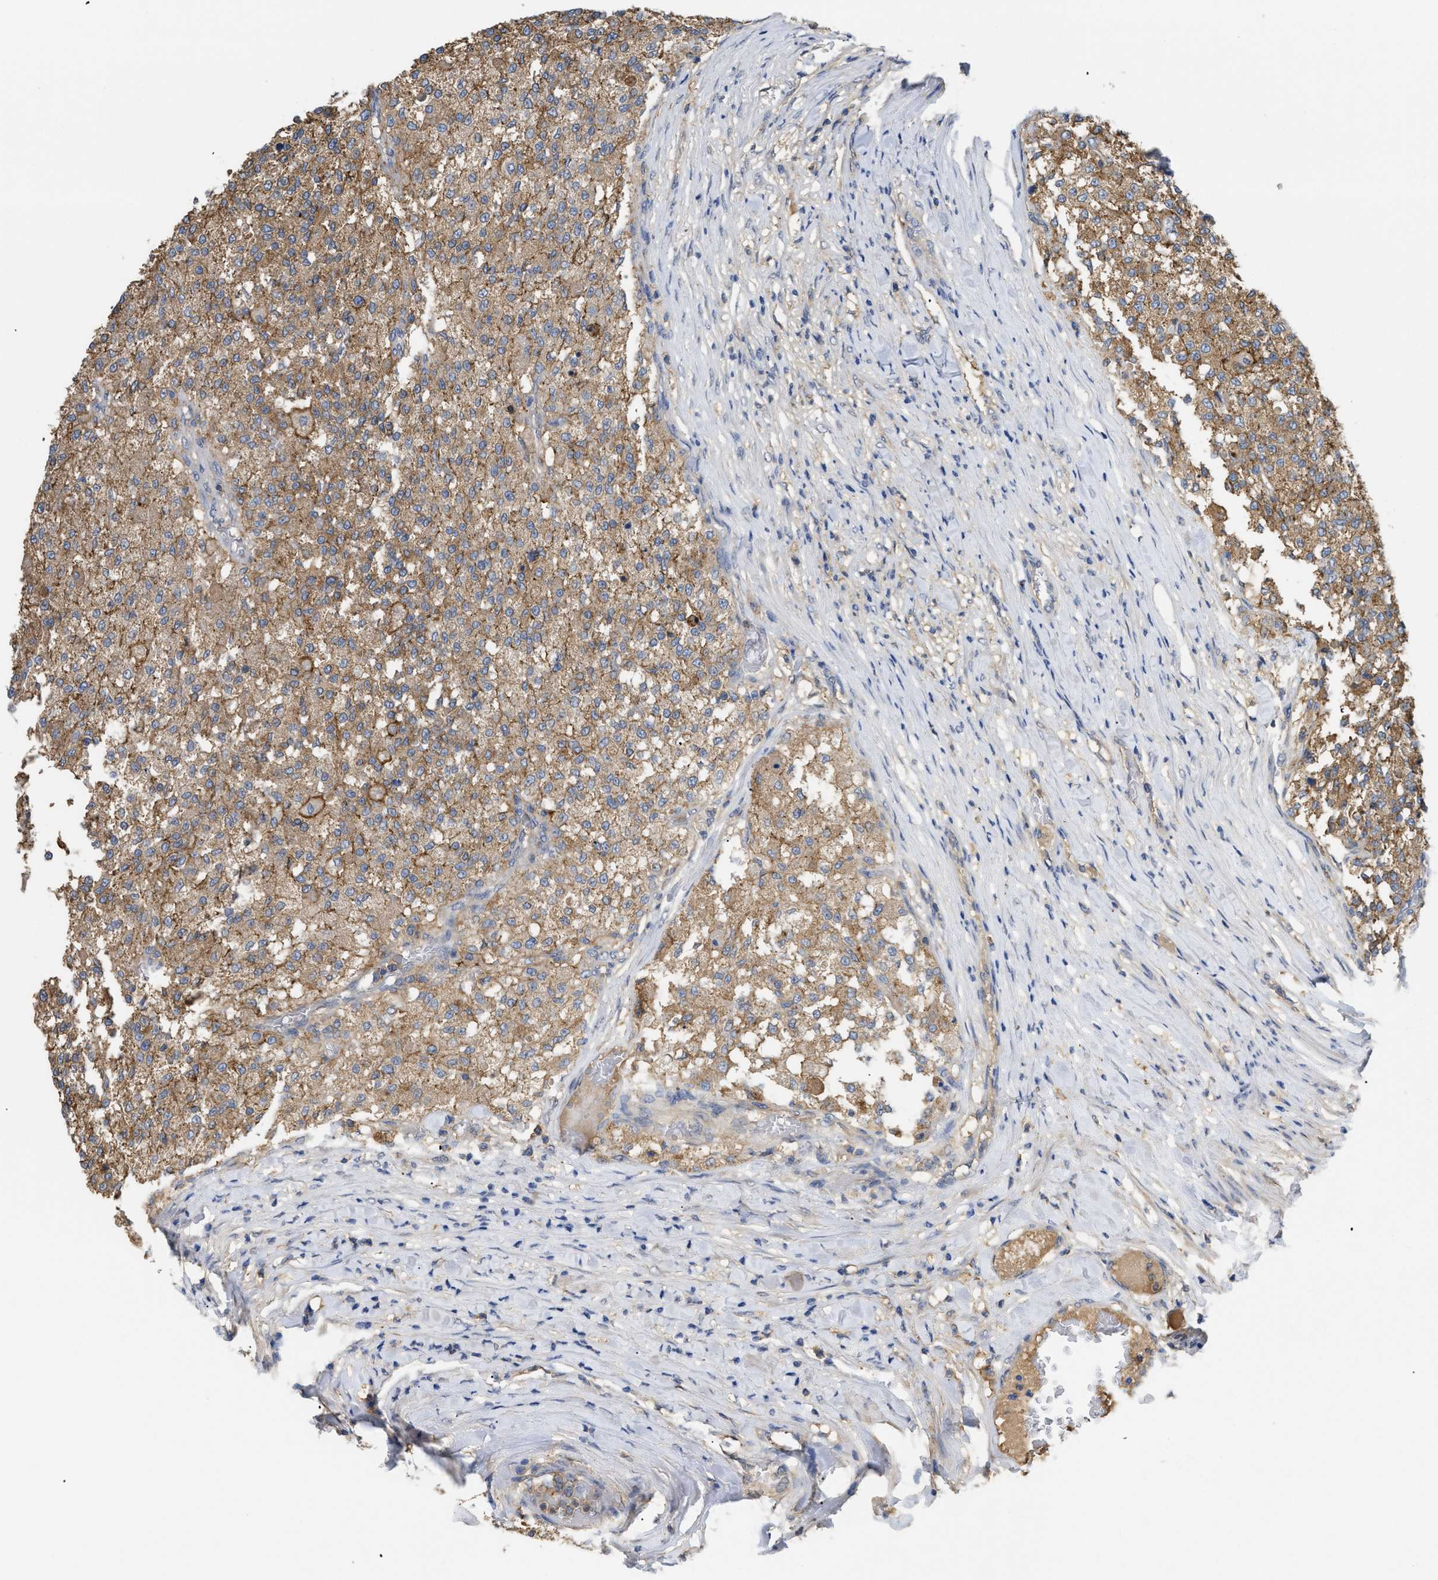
{"staining": {"intensity": "moderate", "quantity": ">75%", "location": "cytoplasmic/membranous"}, "tissue": "testis cancer", "cell_type": "Tumor cells", "image_type": "cancer", "snomed": [{"axis": "morphology", "description": "Seminoma, NOS"}, {"axis": "topography", "description": "Testis"}], "caption": "The histopathology image exhibits immunohistochemical staining of testis cancer (seminoma). There is moderate cytoplasmic/membranous positivity is seen in about >75% of tumor cells. (DAB (3,3'-diaminobenzidine) IHC, brown staining for protein, blue staining for nuclei).", "gene": "ANXA4", "patient": {"sex": "male", "age": 59}}